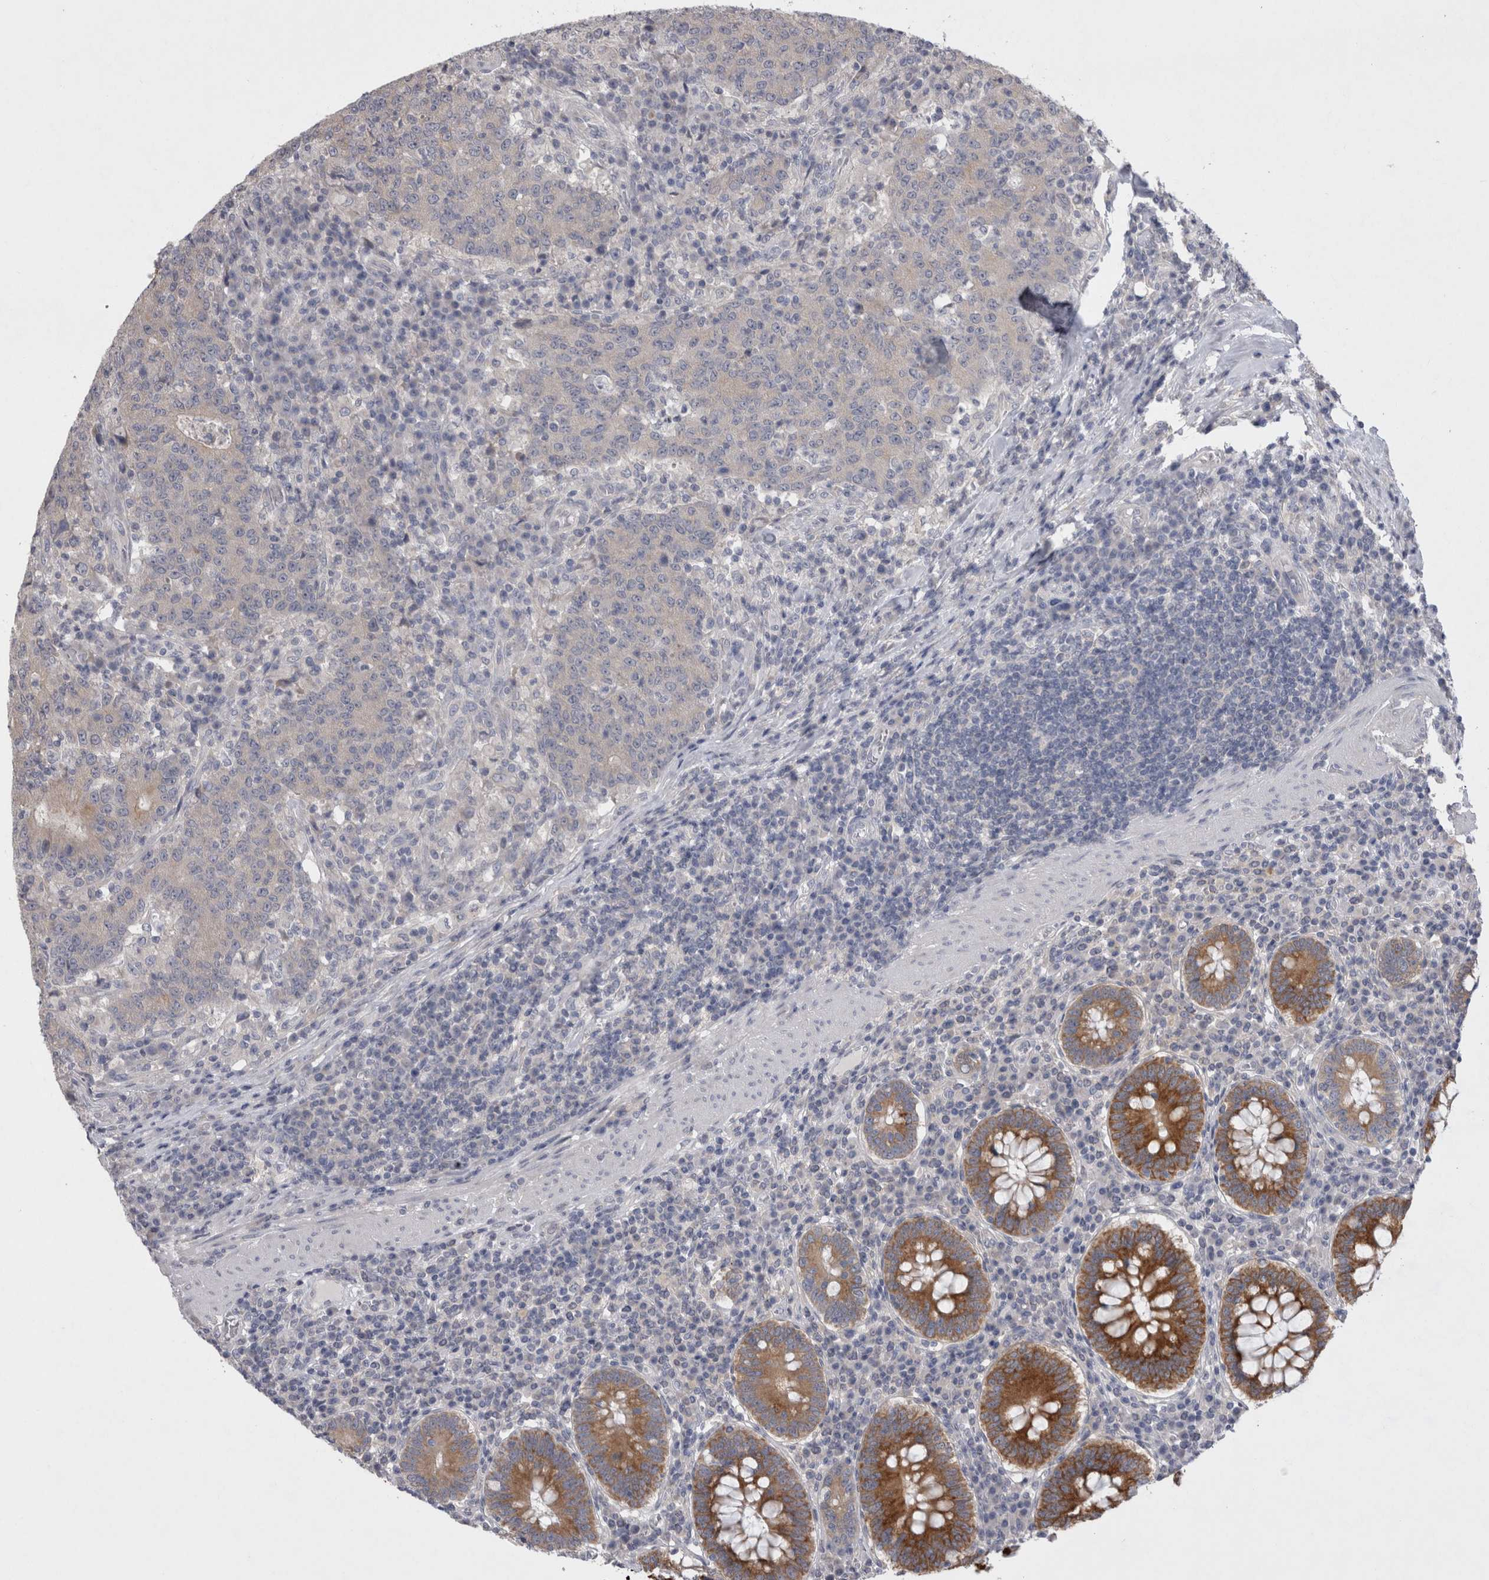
{"staining": {"intensity": "negative", "quantity": "none", "location": "none"}, "tissue": "colorectal cancer", "cell_type": "Tumor cells", "image_type": "cancer", "snomed": [{"axis": "morphology", "description": "Adenocarcinoma, NOS"}, {"axis": "topography", "description": "Colon"}], "caption": "An image of human colorectal cancer is negative for staining in tumor cells. Brightfield microscopy of IHC stained with DAB (3,3'-diaminobenzidine) (brown) and hematoxylin (blue), captured at high magnification.", "gene": "LRRC40", "patient": {"sex": "female", "age": 75}}